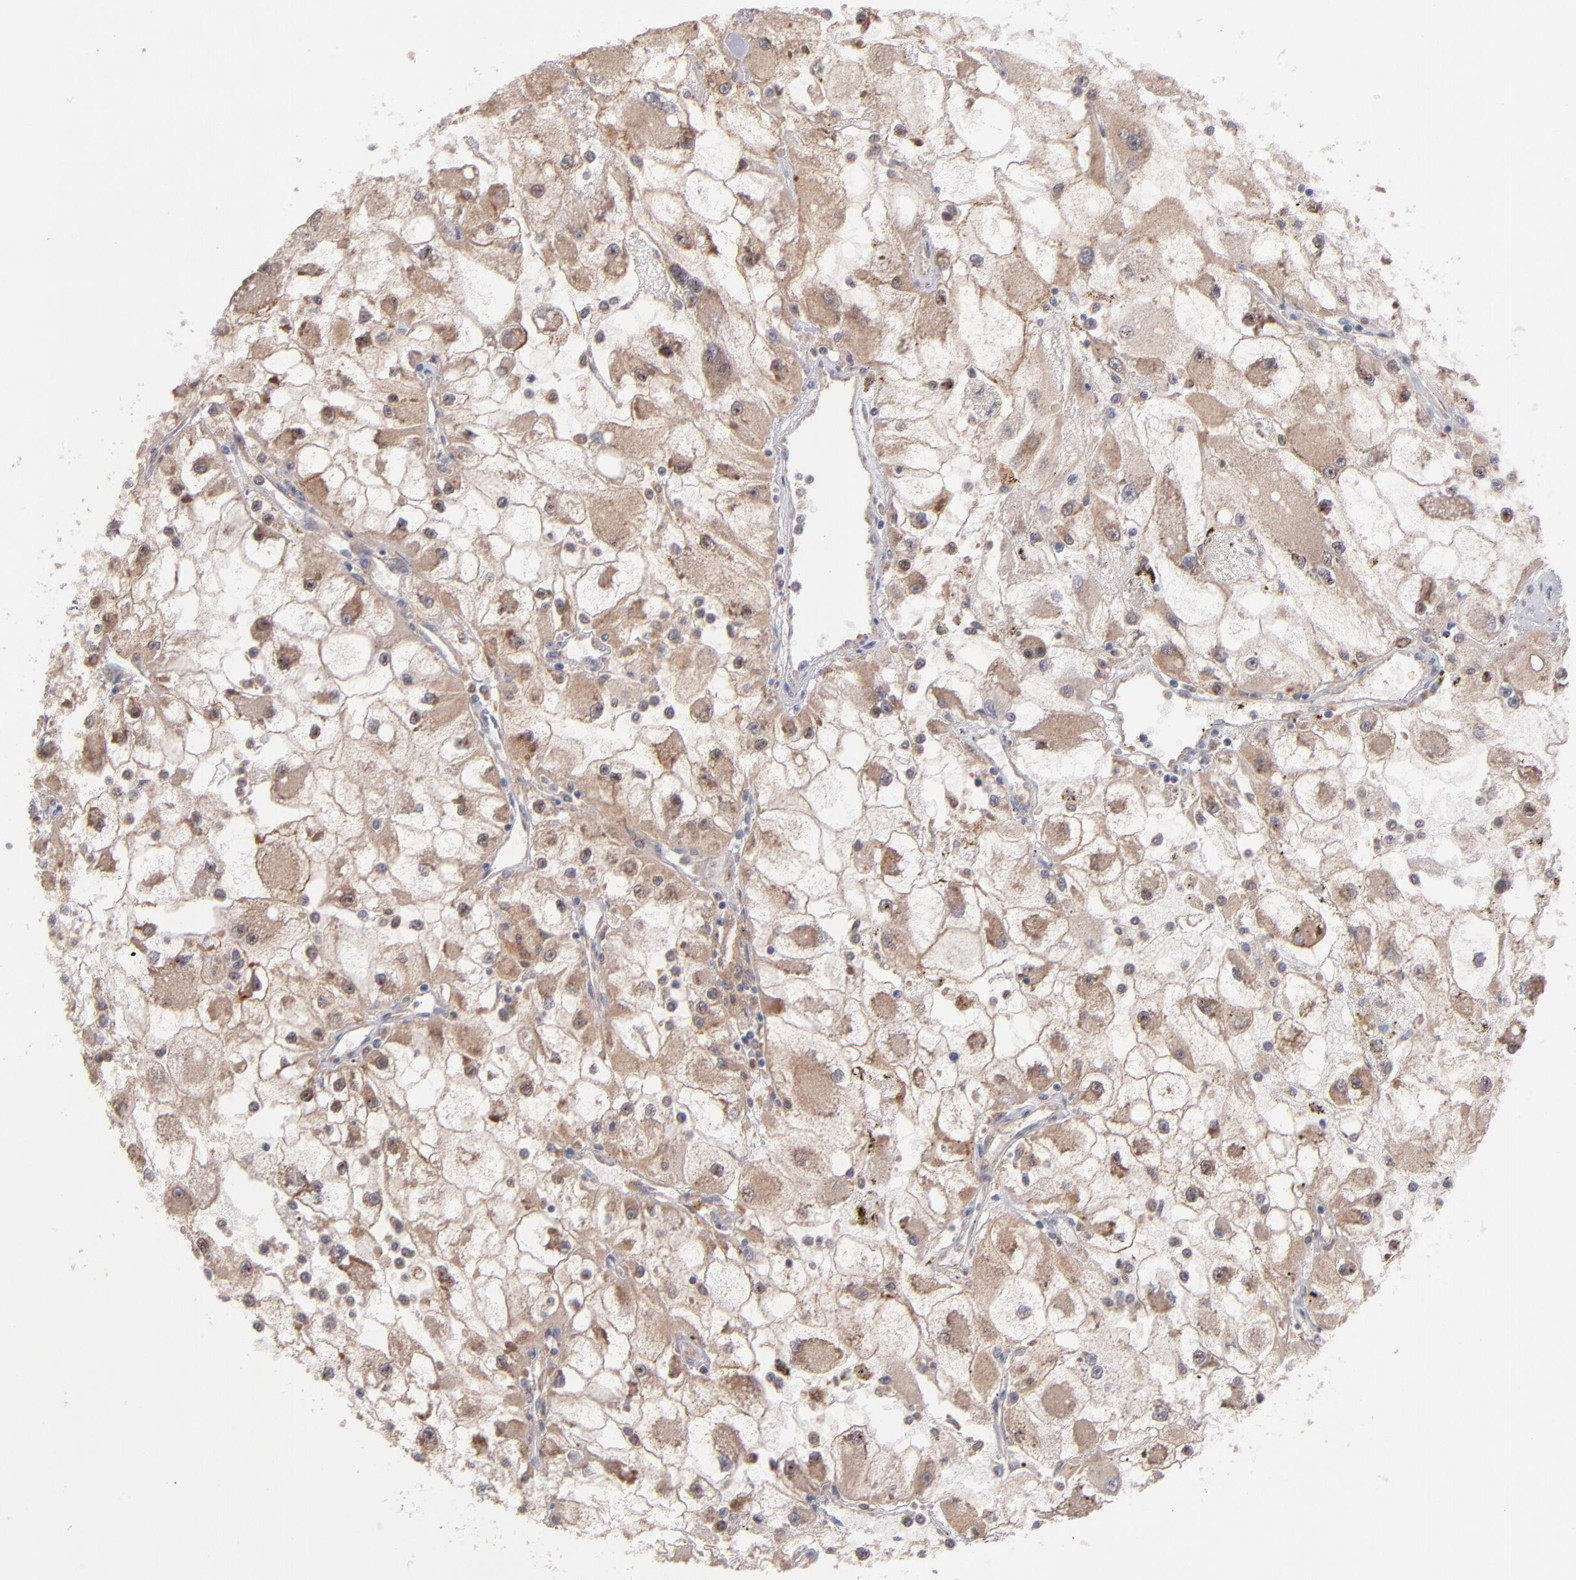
{"staining": {"intensity": "moderate", "quantity": ">75%", "location": "cytoplasmic/membranous"}, "tissue": "renal cancer", "cell_type": "Tumor cells", "image_type": "cancer", "snomed": [{"axis": "morphology", "description": "Adenocarcinoma, NOS"}, {"axis": "topography", "description": "Kidney"}], "caption": "A medium amount of moderate cytoplasmic/membranous positivity is identified in approximately >75% of tumor cells in renal adenocarcinoma tissue. (DAB IHC with brightfield microscopy, high magnification).", "gene": "GMFG", "patient": {"sex": "female", "age": 73}}